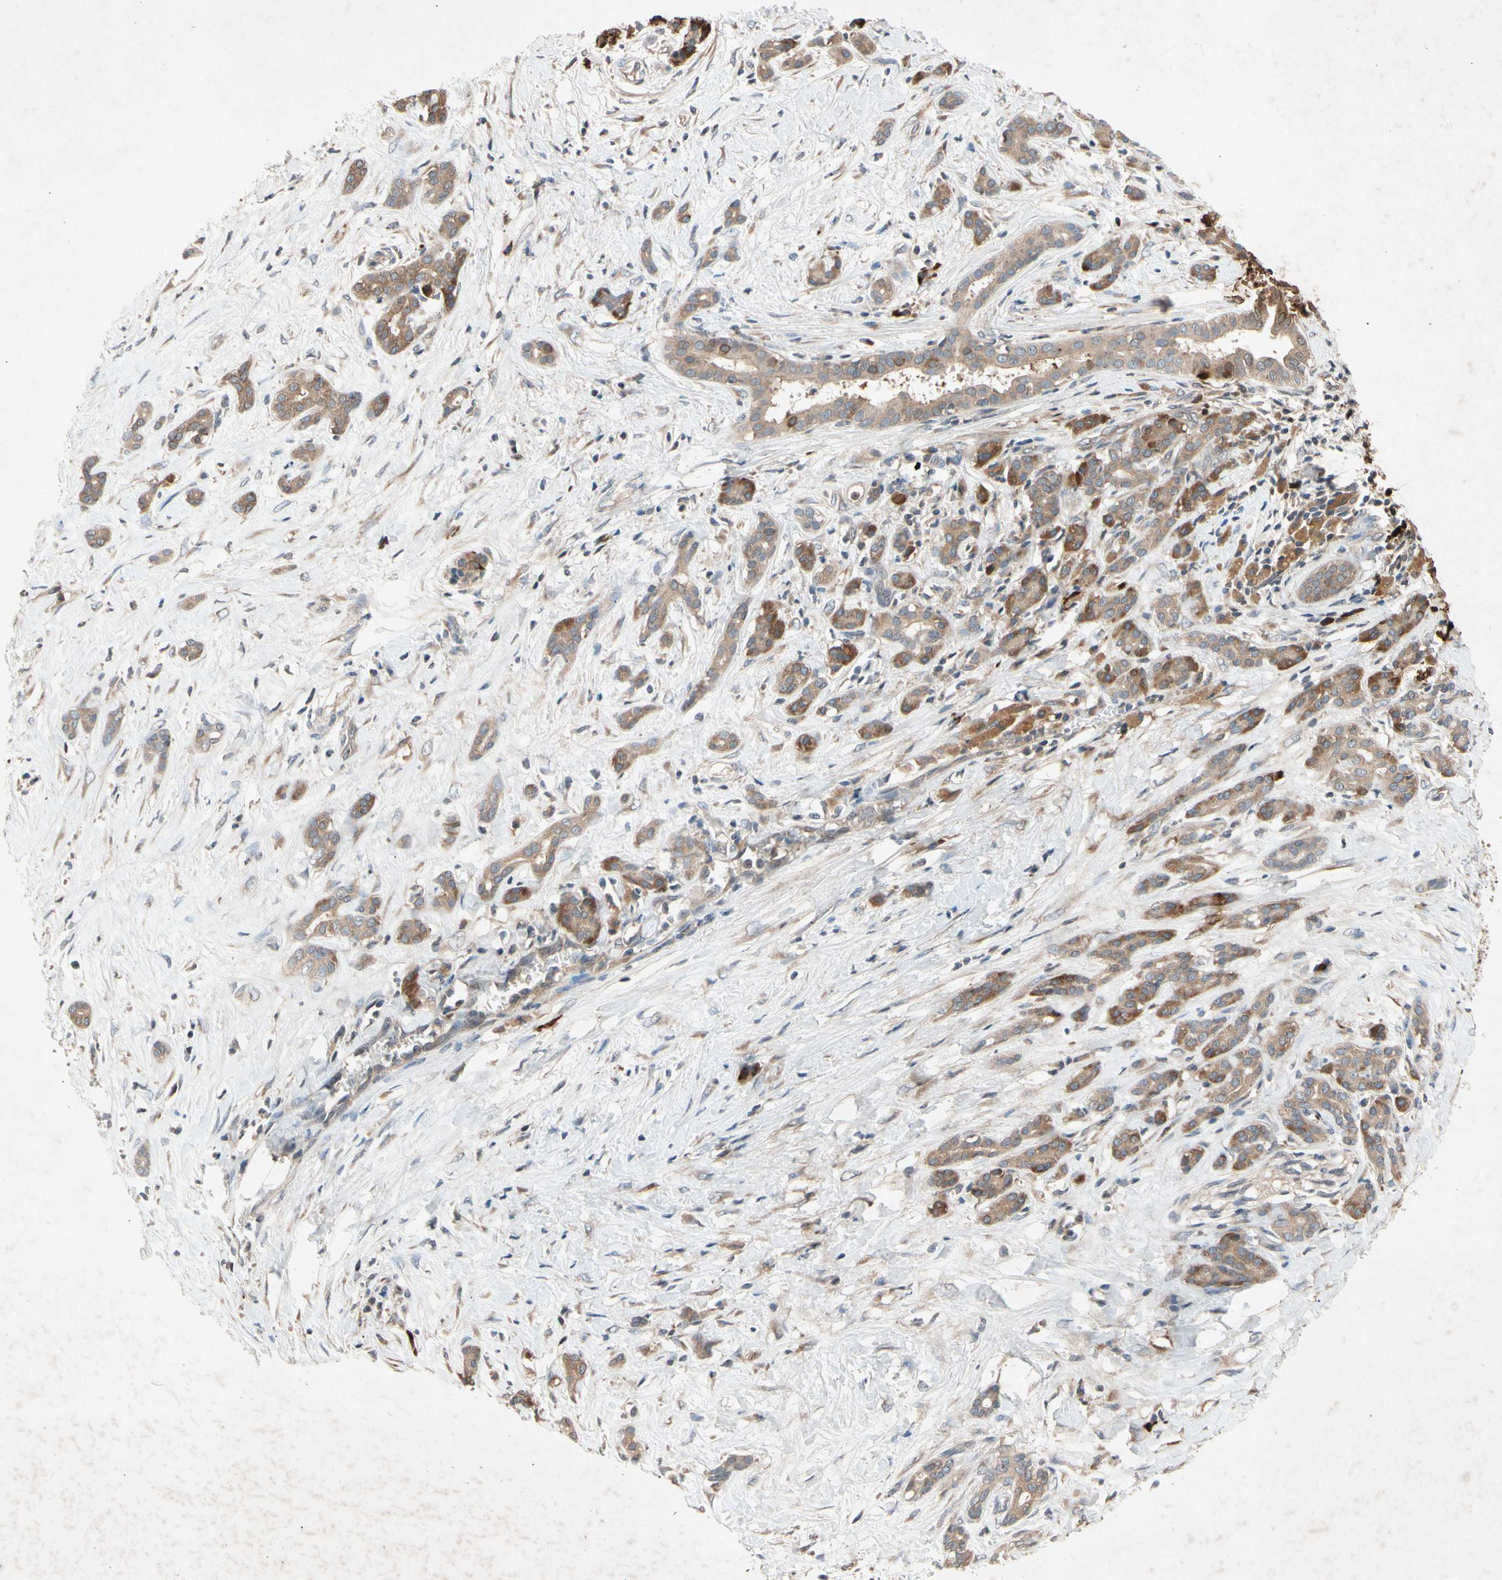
{"staining": {"intensity": "moderate", "quantity": ">75%", "location": "cytoplasmic/membranous"}, "tissue": "pancreatic cancer", "cell_type": "Tumor cells", "image_type": "cancer", "snomed": [{"axis": "morphology", "description": "Adenocarcinoma, NOS"}, {"axis": "topography", "description": "Pancreas"}], "caption": "Adenocarcinoma (pancreatic) stained with immunohistochemistry displays moderate cytoplasmic/membranous expression in approximately >75% of tumor cells.", "gene": "PRDX4", "patient": {"sex": "male", "age": 41}}